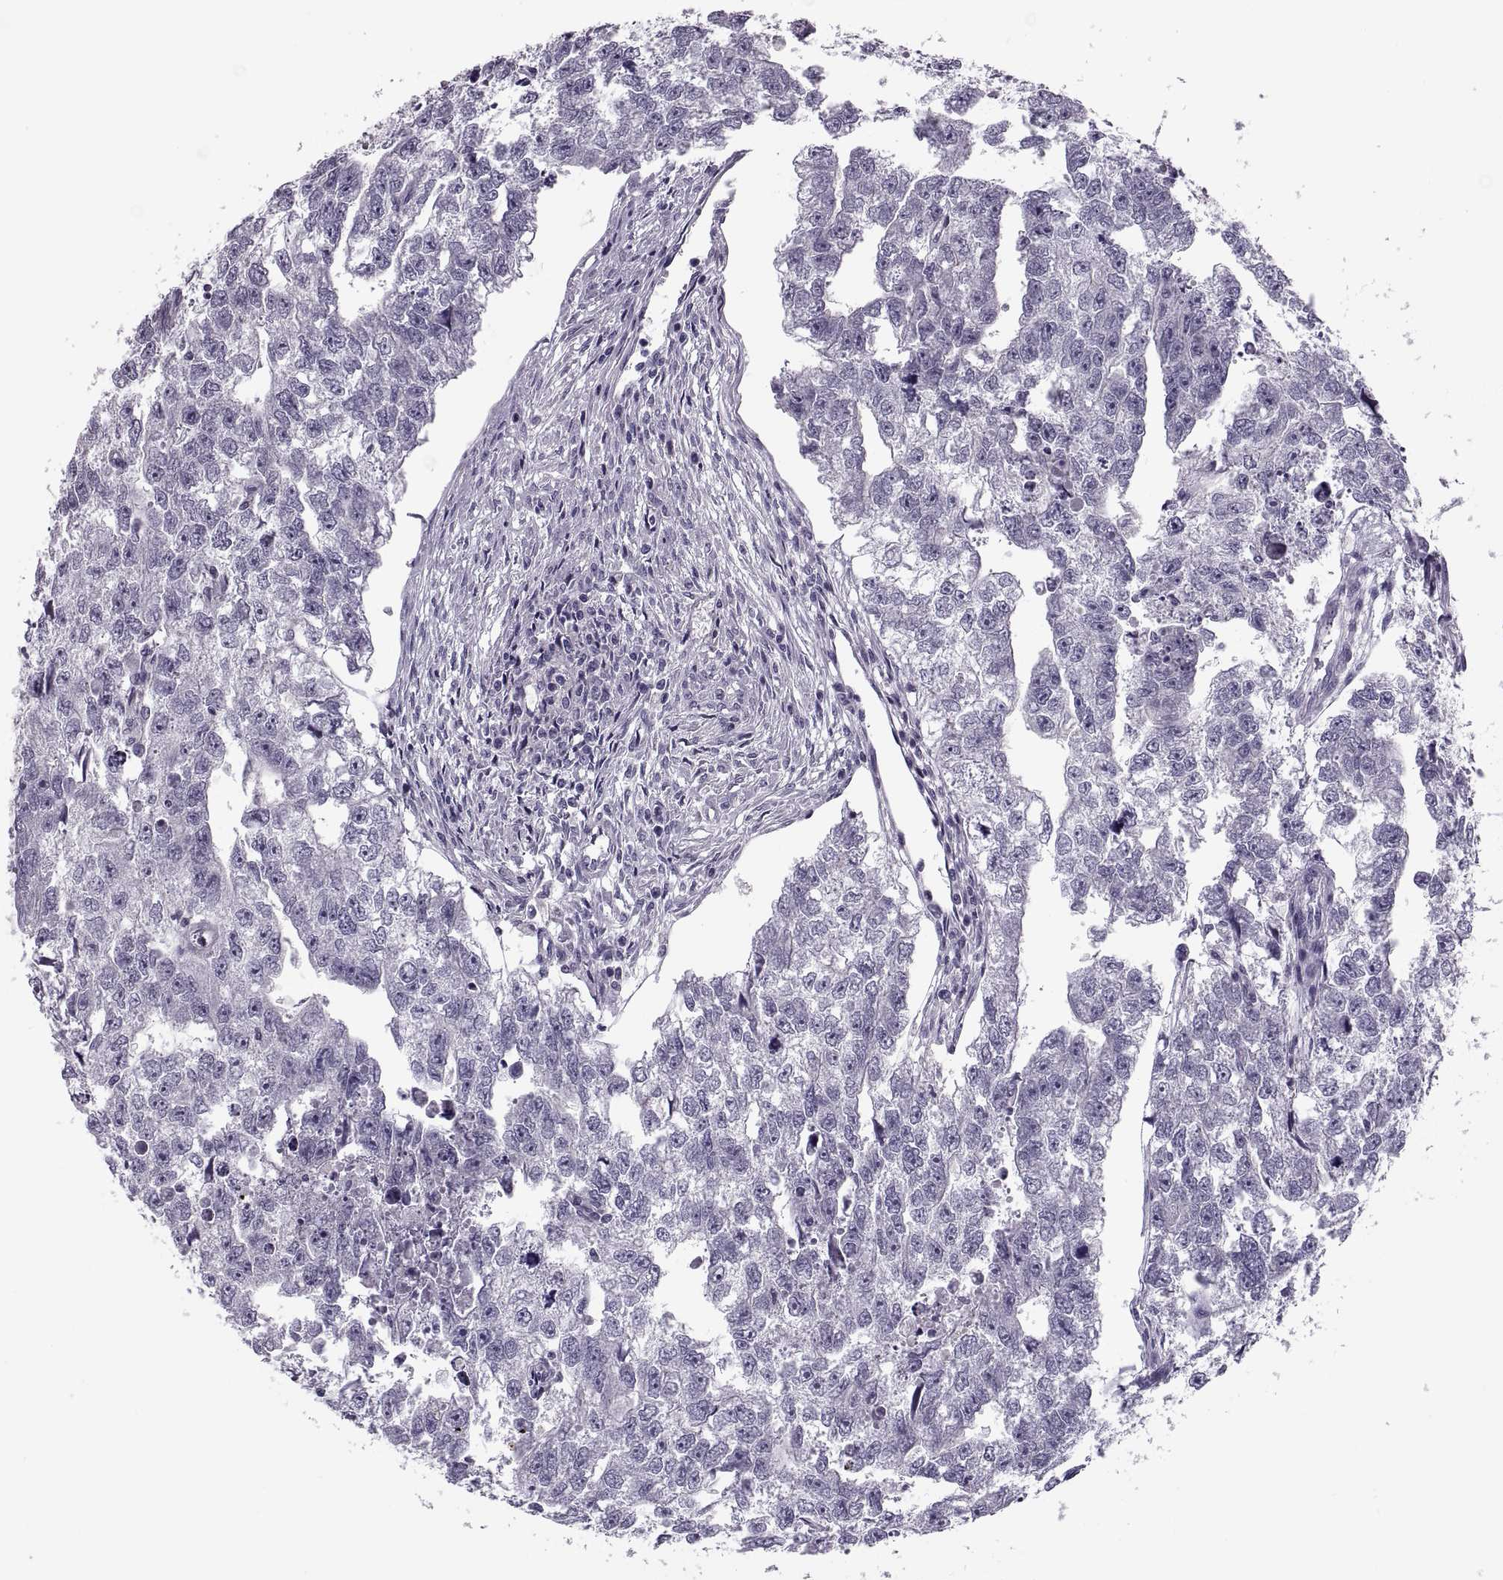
{"staining": {"intensity": "negative", "quantity": "none", "location": "none"}, "tissue": "testis cancer", "cell_type": "Tumor cells", "image_type": "cancer", "snomed": [{"axis": "morphology", "description": "Carcinoma, Embryonal, NOS"}, {"axis": "morphology", "description": "Teratoma, malignant, NOS"}, {"axis": "topography", "description": "Testis"}], "caption": "High magnification brightfield microscopy of testis embryonal carcinoma stained with DAB (brown) and counterstained with hematoxylin (blue): tumor cells show no significant expression.", "gene": "PRSS54", "patient": {"sex": "male", "age": 44}}